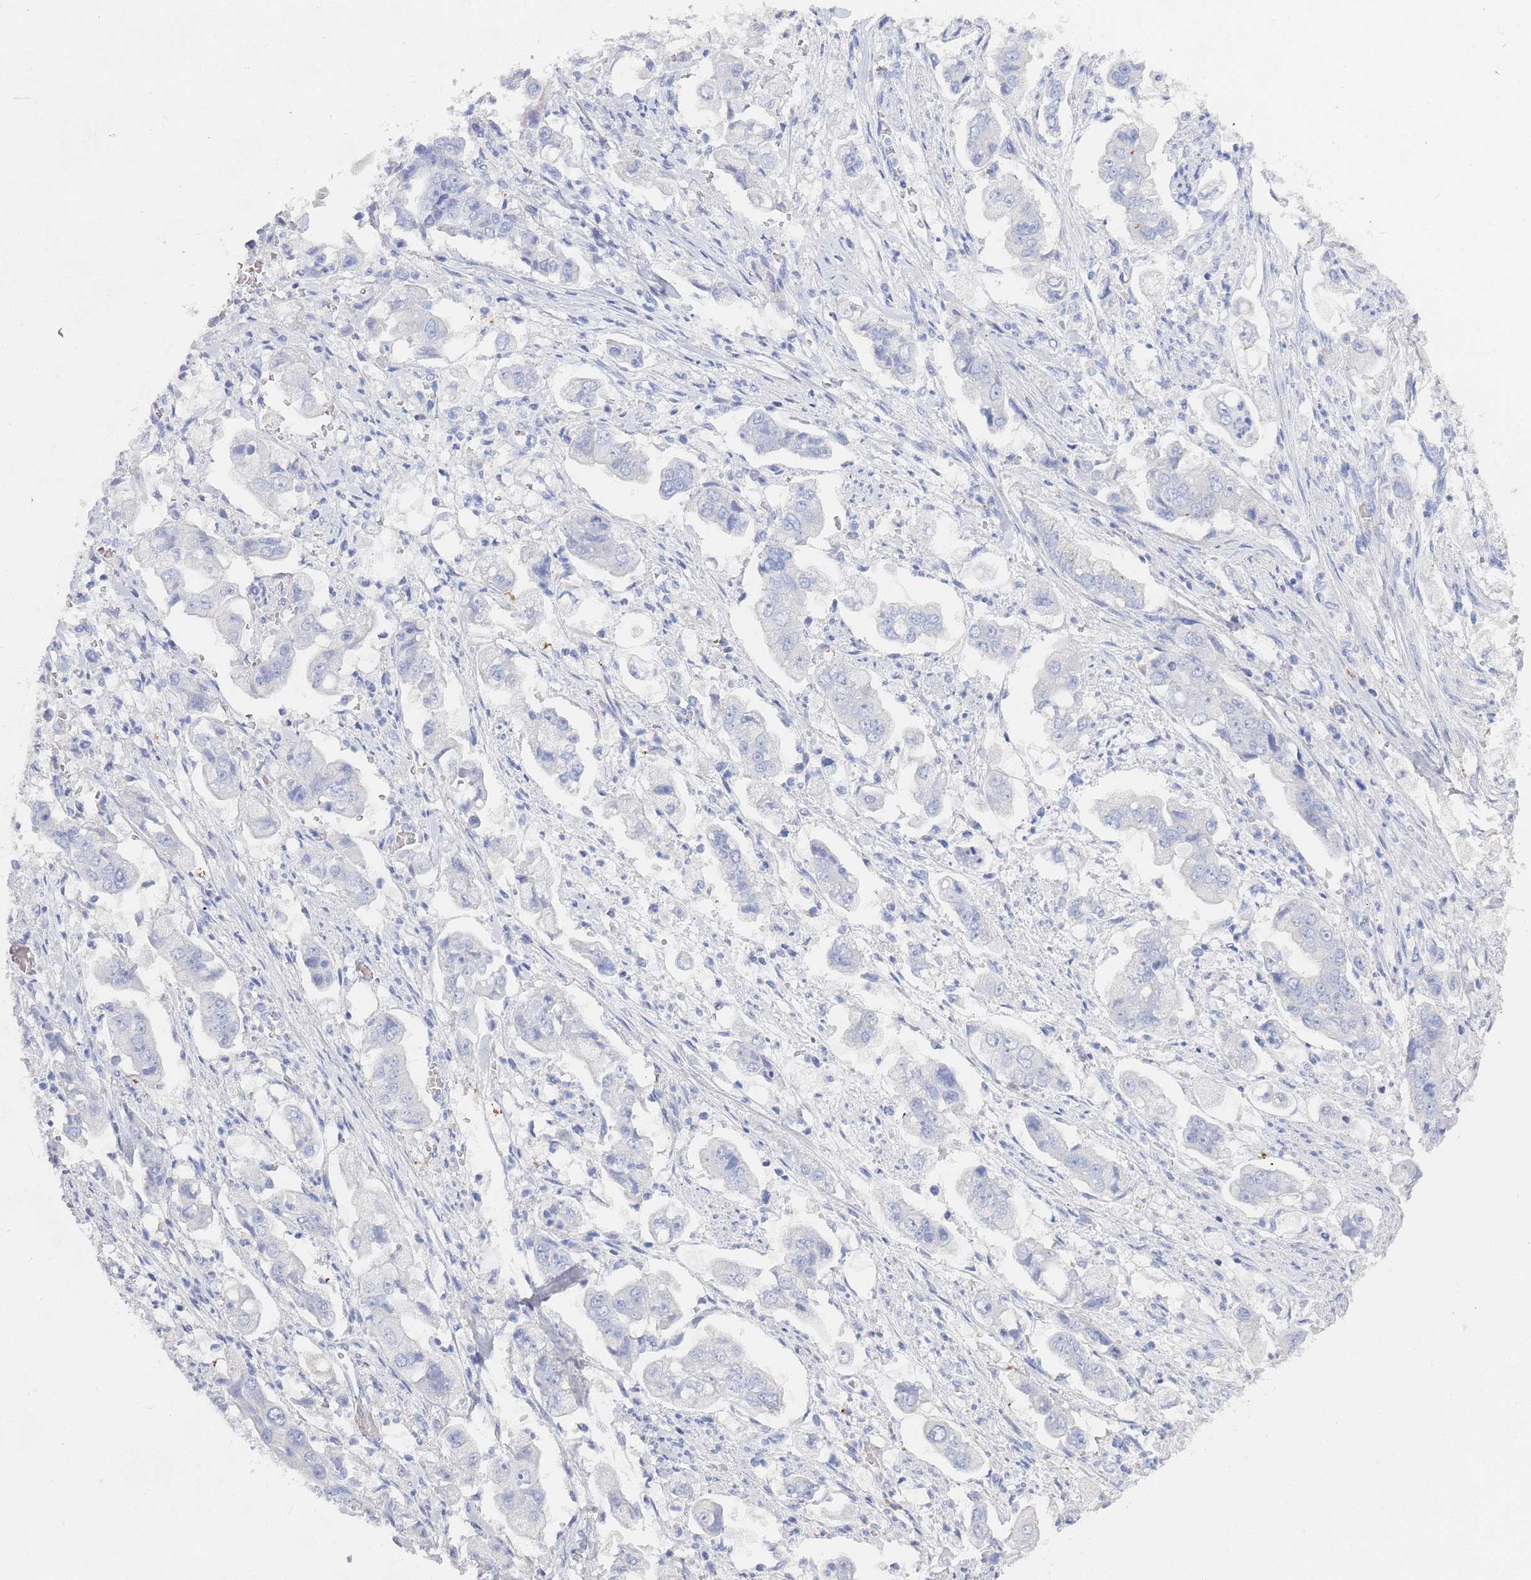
{"staining": {"intensity": "negative", "quantity": "none", "location": "none"}, "tissue": "stomach cancer", "cell_type": "Tumor cells", "image_type": "cancer", "snomed": [{"axis": "morphology", "description": "Adenocarcinoma, NOS"}, {"axis": "topography", "description": "Stomach"}], "caption": "Immunohistochemistry micrograph of human stomach cancer (adenocarcinoma) stained for a protein (brown), which shows no positivity in tumor cells. Brightfield microscopy of IHC stained with DAB (brown) and hematoxylin (blue), captured at high magnification.", "gene": "SLC25A35", "patient": {"sex": "male", "age": 62}}